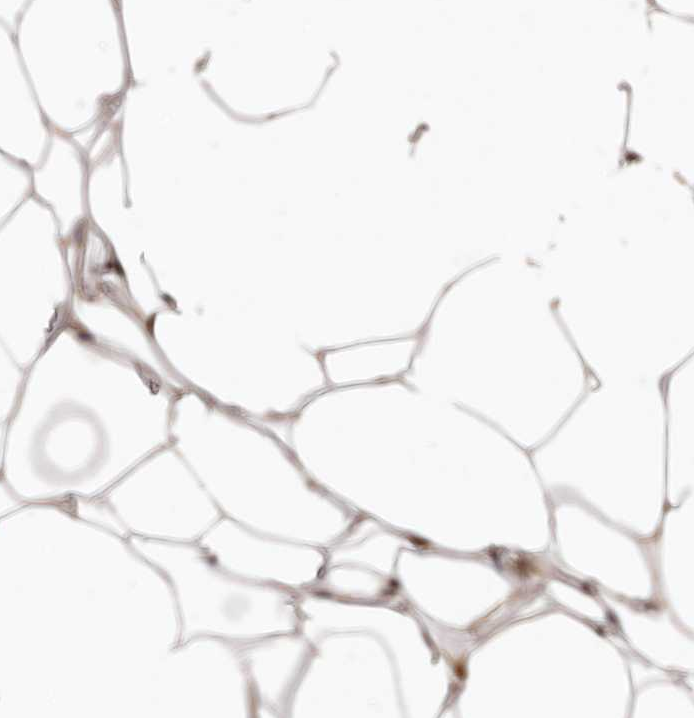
{"staining": {"intensity": "negative", "quantity": "none", "location": "none"}, "tissue": "adipose tissue", "cell_type": "Adipocytes", "image_type": "normal", "snomed": [{"axis": "morphology", "description": "Normal tissue, NOS"}, {"axis": "topography", "description": "Breast"}], "caption": "High power microscopy photomicrograph of an immunohistochemistry (IHC) histopathology image of benign adipose tissue, revealing no significant expression in adipocytes. Brightfield microscopy of immunohistochemistry stained with DAB (3,3'-diaminobenzidine) (brown) and hematoxylin (blue), captured at high magnification.", "gene": "RNF187", "patient": {"sex": "female", "age": 23}}